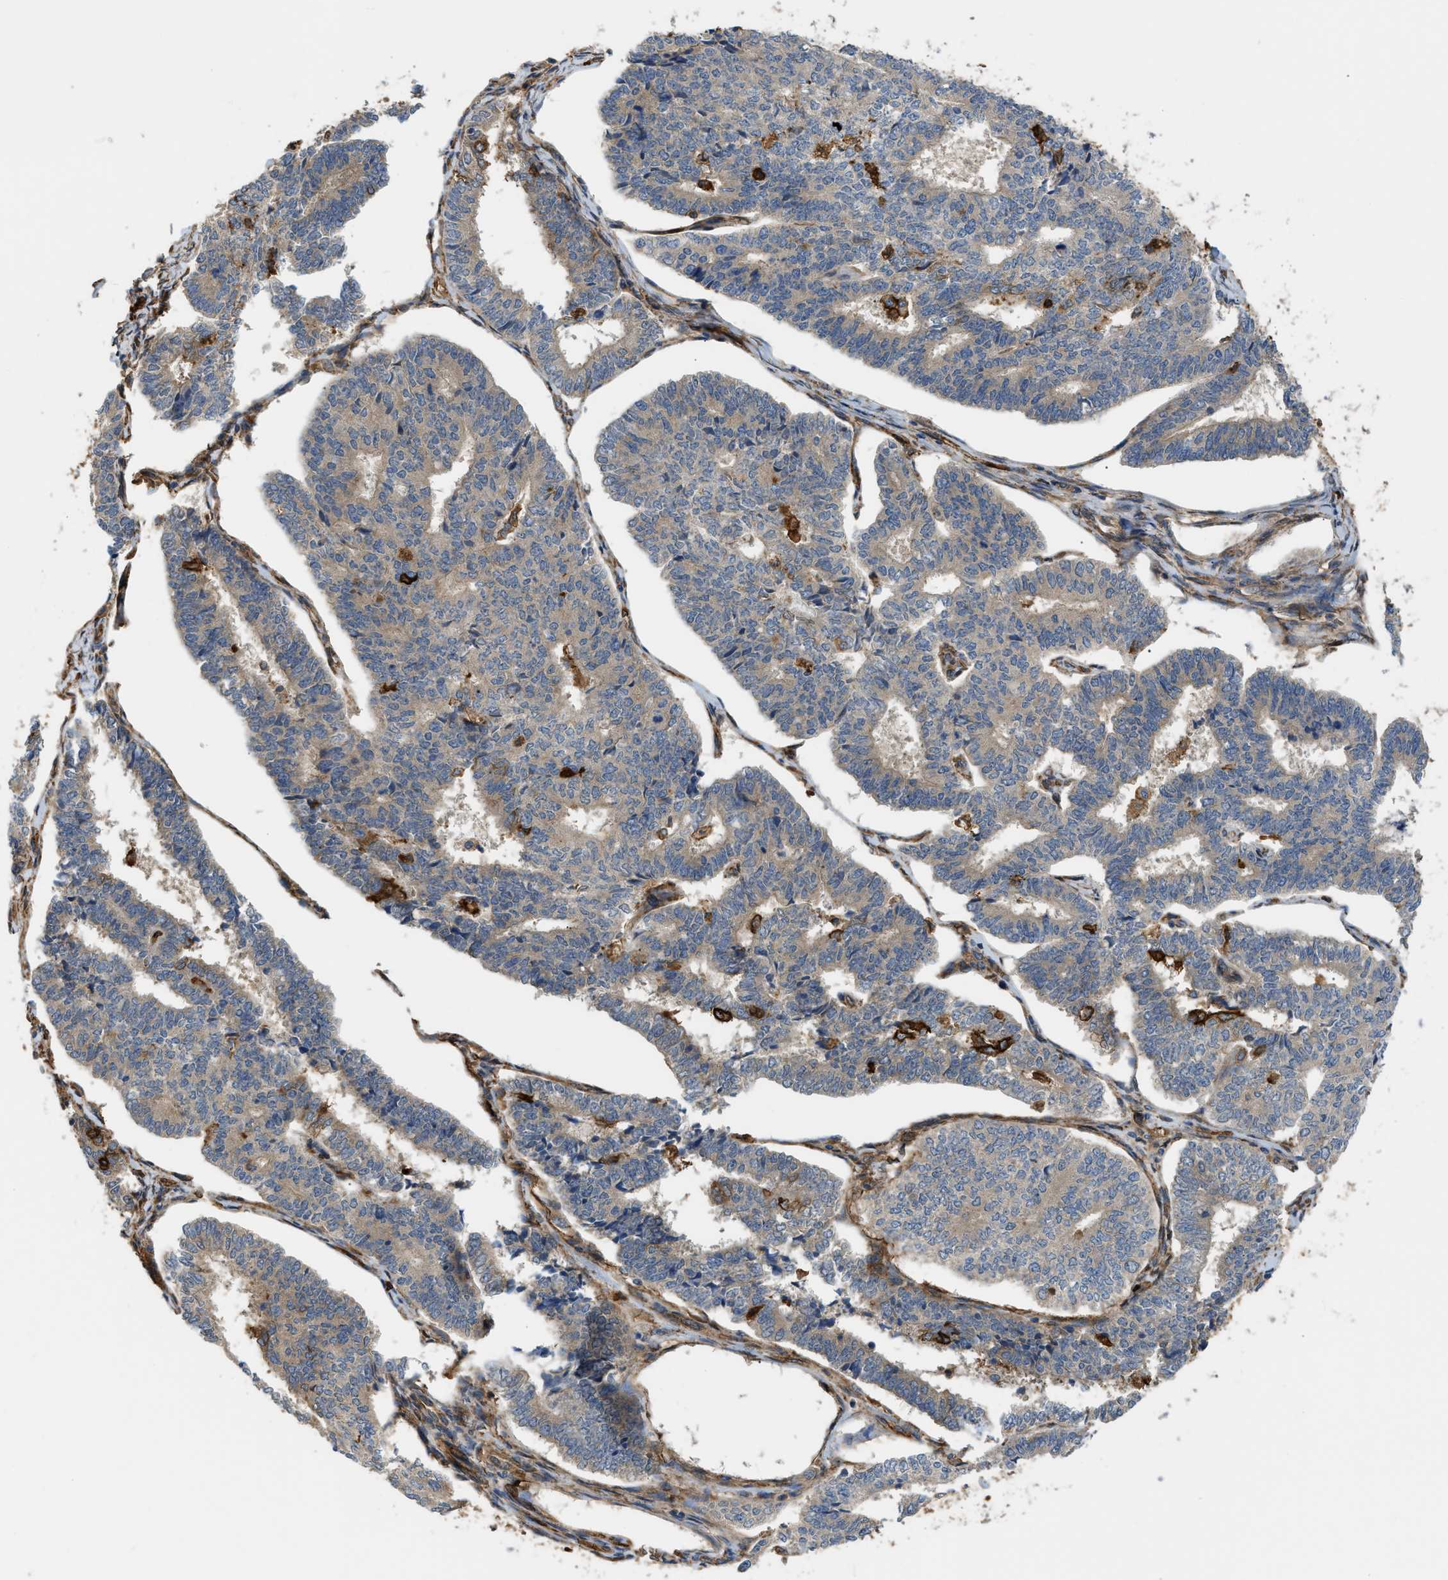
{"staining": {"intensity": "weak", "quantity": "25%-75%", "location": "cytoplasmic/membranous"}, "tissue": "endometrial cancer", "cell_type": "Tumor cells", "image_type": "cancer", "snomed": [{"axis": "morphology", "description": "Adenocarcinoma, NOS"}, {"axis": "topography", "description": "Endometrium"}], "caption": "This photomicrograph displays immunohistochemistry staining of endometrial adenocarcinoma, with low weak cytoplasmic/membranous staining in about 25%-75% of tumor cells.", "gene": "DDHD2", "patient": {"sex": "female", "age": 70}}